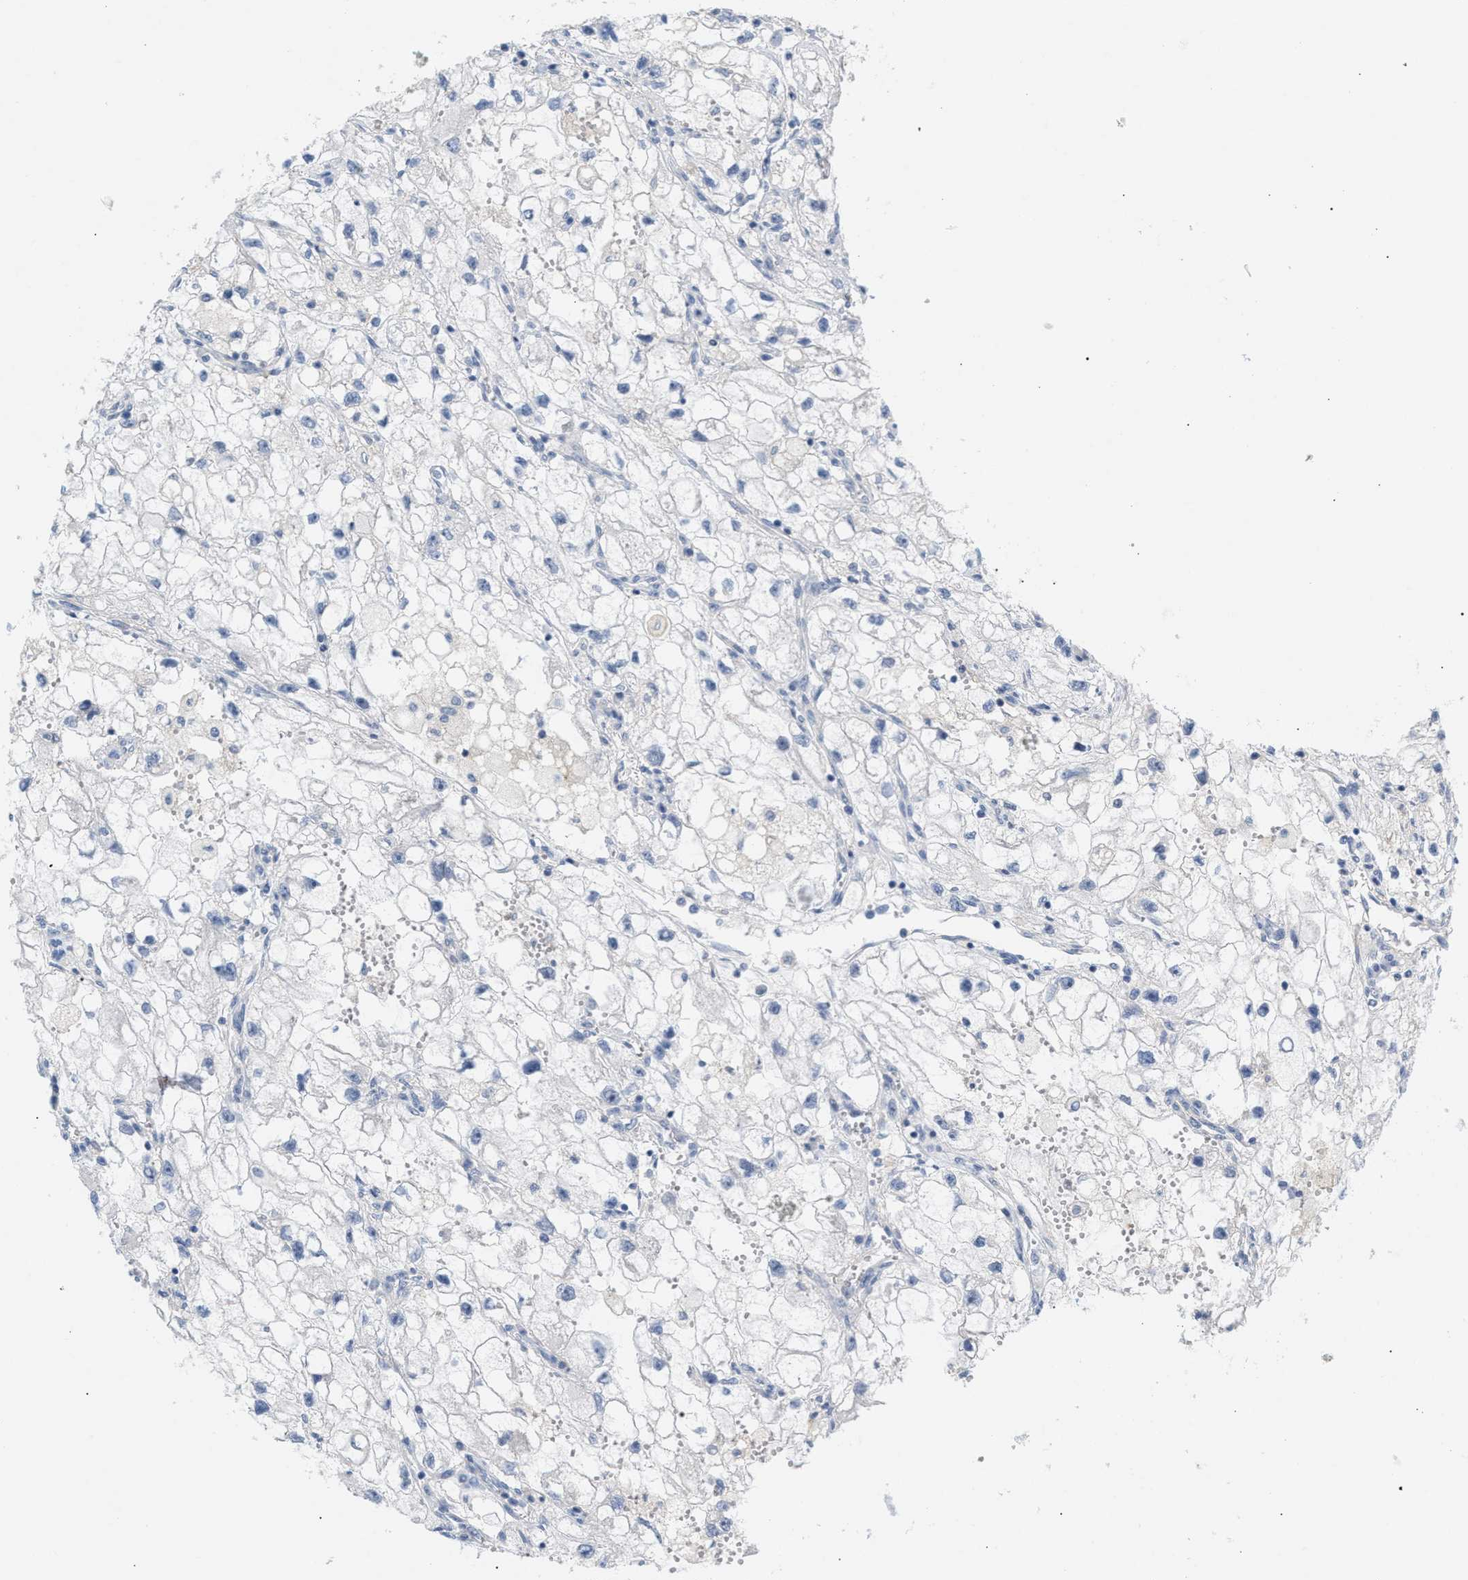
{"staining": {"intensity": "negative", "quantity": "none", "location": "none"}, "tissue": "renal cancer", "cell_type": "Tumor cells", "image_type": "cancer", "snomed": [{"axis": "morphology", "description": "Adenocarcinoma, NOS"}, {"axis": "topography", "description": "Kidney"}], "caption": "Renal cancer was stained to show a protein in brown. There is no significant positivity in tumor cells.", "gene": "LRCH1", "patient": {"sex": "female", "age": 70}}